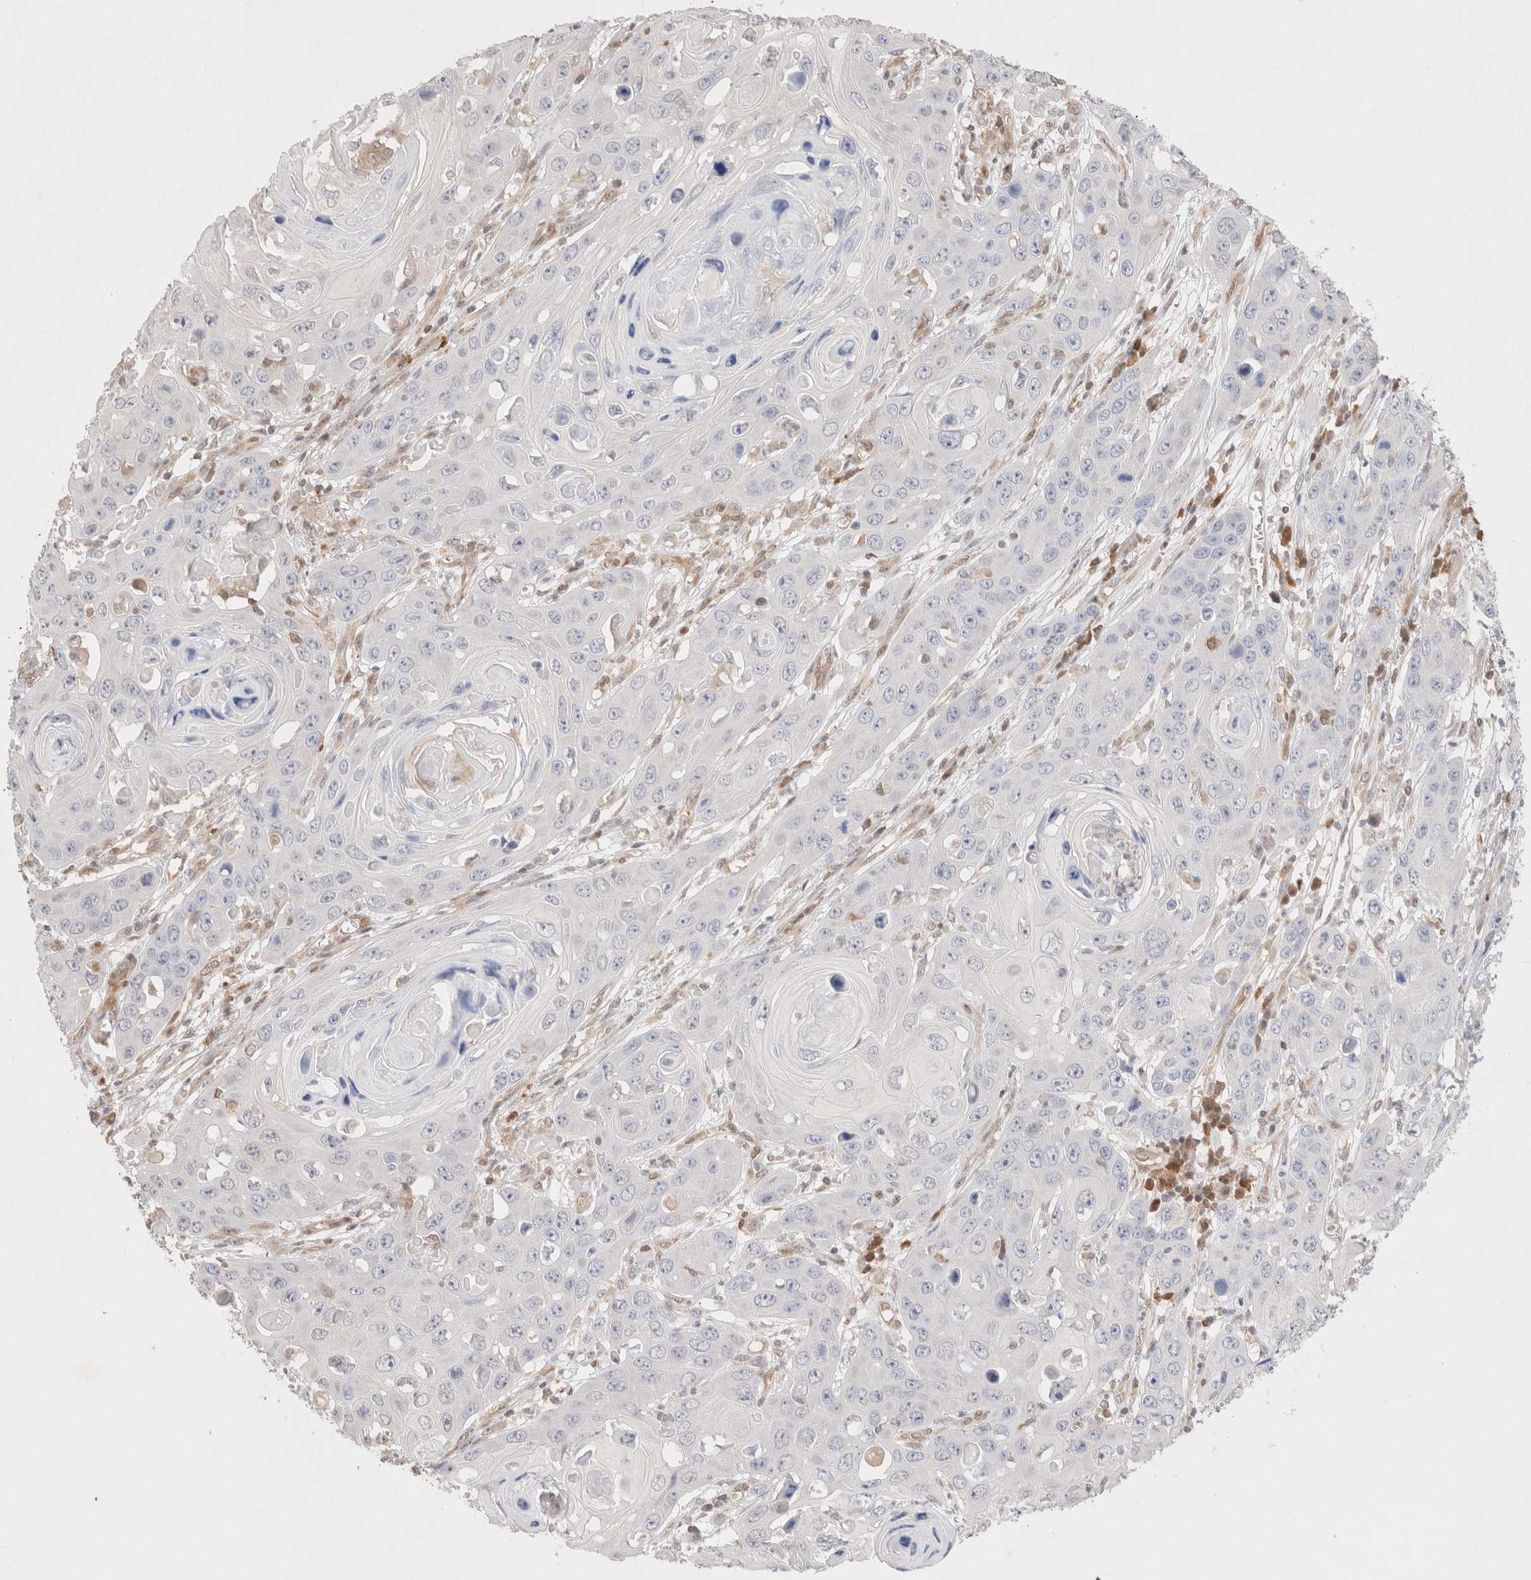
{"staining": {"intensity": "negative", "quantity": "none", "location": "none"}, "tissue": "skin cancer", "cell_type": "Tumor cells", "image_type": "cancer", "snomed": [{"axis": "morphology", "description": "Squamous cell carcinoma, NOS"}, {"axis": "topography", "description": "Skin"}], "caption": "Tumor cells are negative for brown protein staining in squamous cell carcinoma (skin).", "gene": "STARD10", "patient": {"sex": "male", "age": 55}}